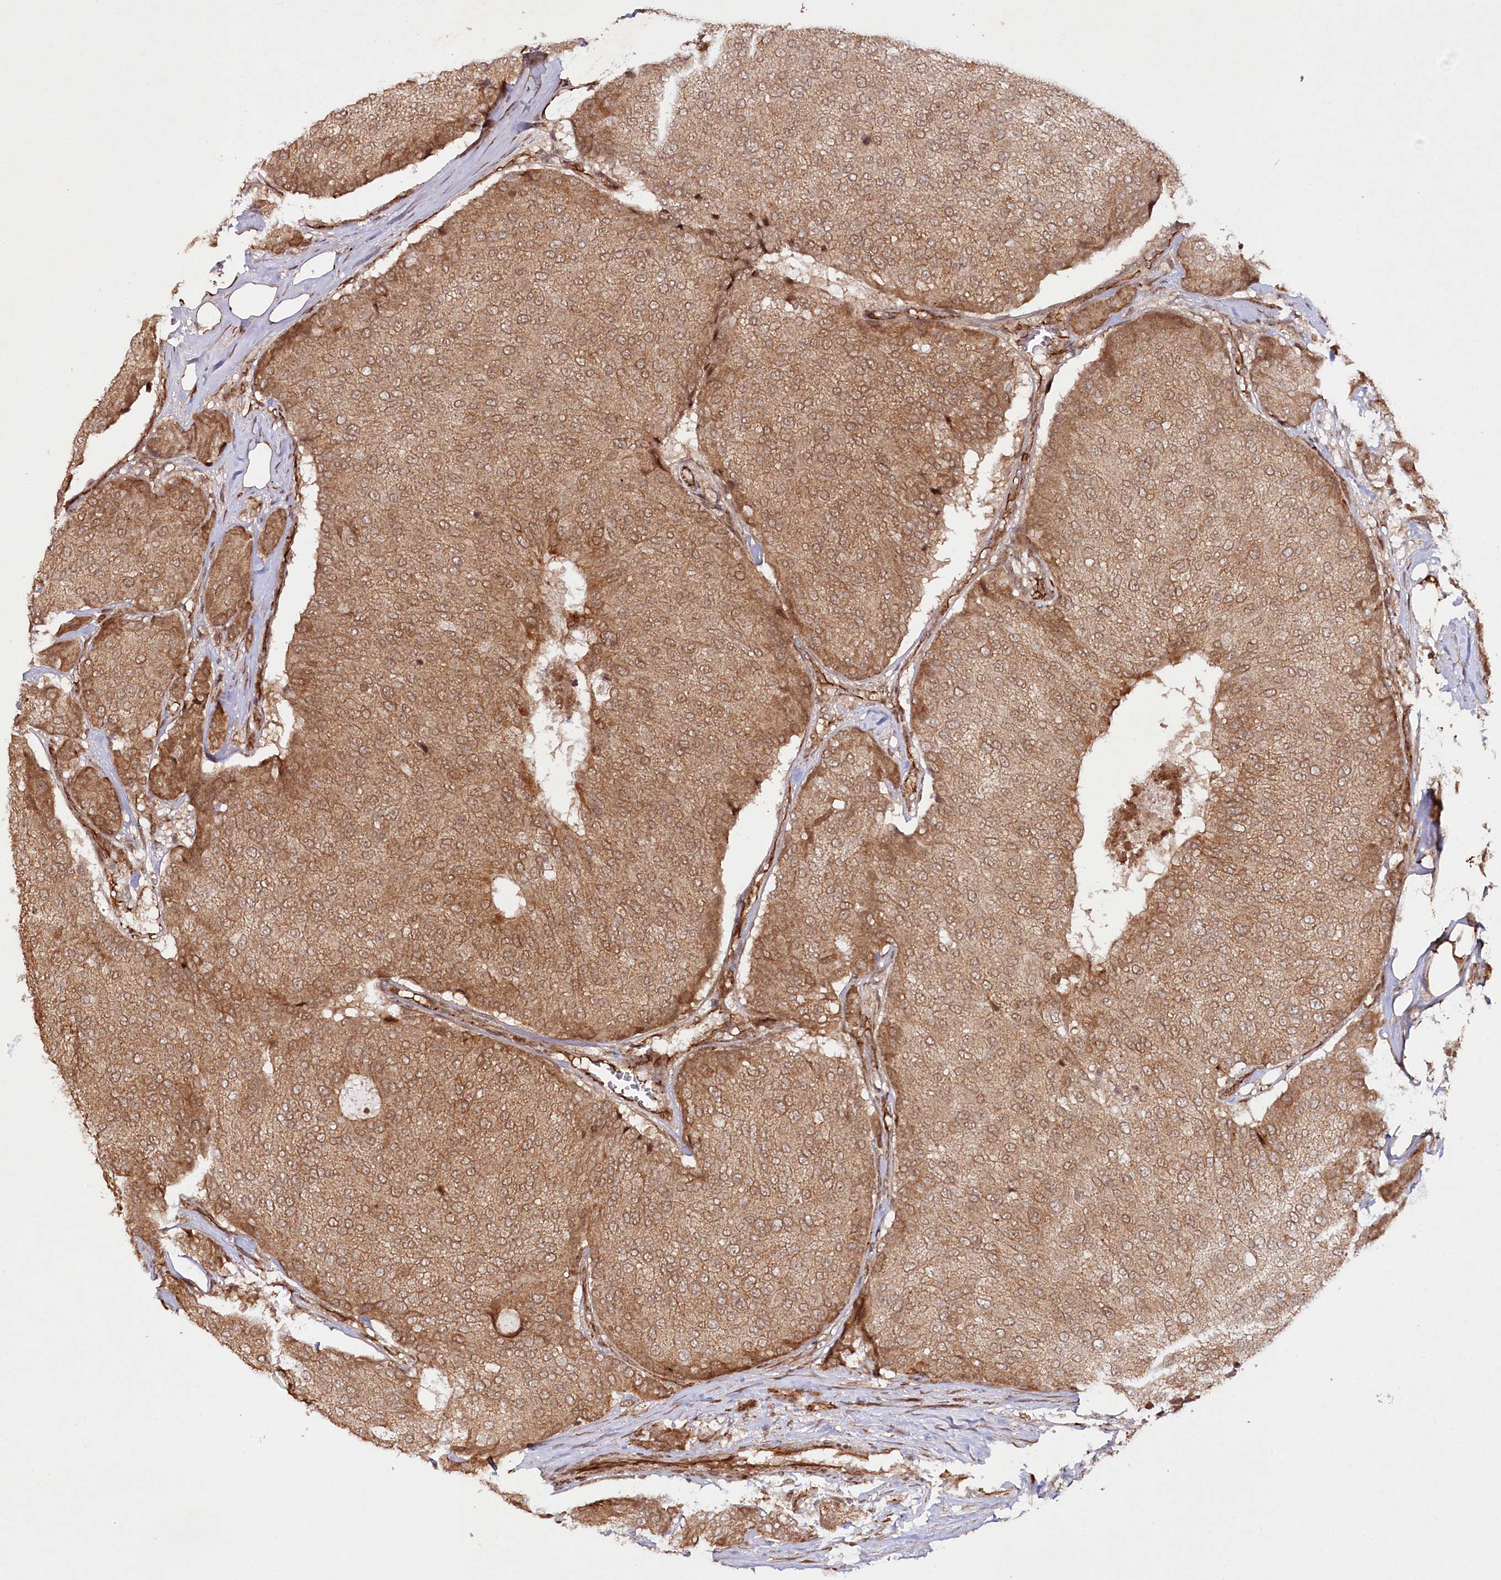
{"staining": {"intensity": "moderate", "quantity": ">75%", "location": "cytoplasmic/membranous"}, "tissue": "breast cancer", "cell_type": "Tumor cells", "image_type": "cancer", "snomed": [{"axis": "morphology", "description": "Duct carcinoma"}, {"axis": "topography", "description": "Breast"}], "caption": "DAB immunohistochemical staining of human breast cancer exhibits moderate cytoplasmic/membranous protein expression in approximately >75% of tumor cells.", "gene": "ALKBH8", "patient": {"sex": "female", "age": 75}}